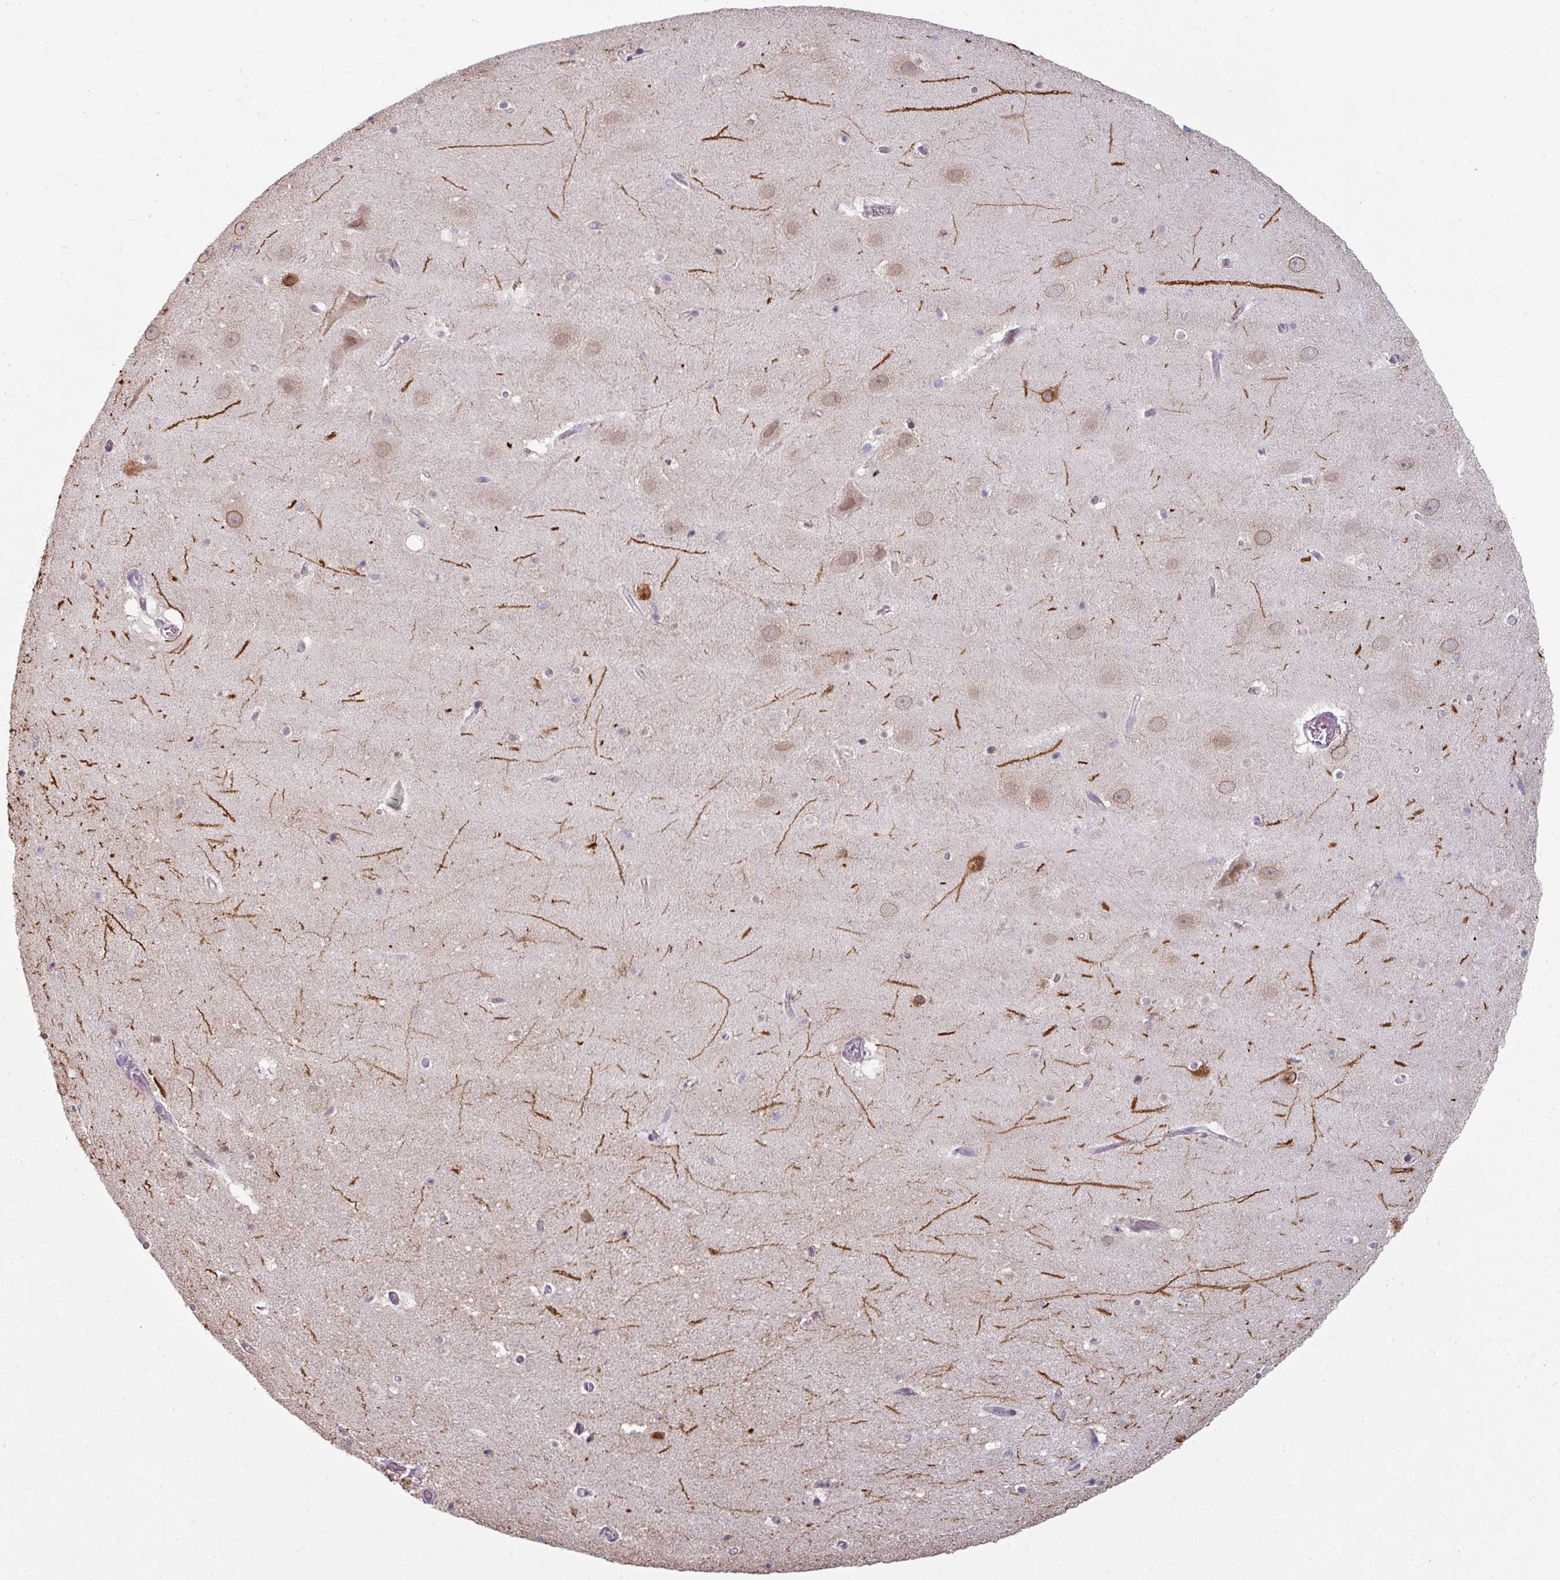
{"staining": {"intensity": "weak", "quantity": "25%-75%", "location": "cytoplasmic/membranous"}, "tissue": "hippocampus", "cell_type": "Glial cells", "image_type": "normal", "snomed": [{"axis": "morphology", "description": "Normal tissue, NOS"}, {"axis": "topography", "description": "Hippocampus"}], "caption": "Protein analysis of unremarkable hippocampus reveals weak cytoplasmic/membranous staining in about 25%-75% of glial cells. The staining was performed using DAB (3,3'-diaminobenzidine), with brown indicating positive protein expression. Nuclei are stained blue with hematoxylin.", "gene": "SWSAP1", "patient": {"sex": "male", "age": 37}}